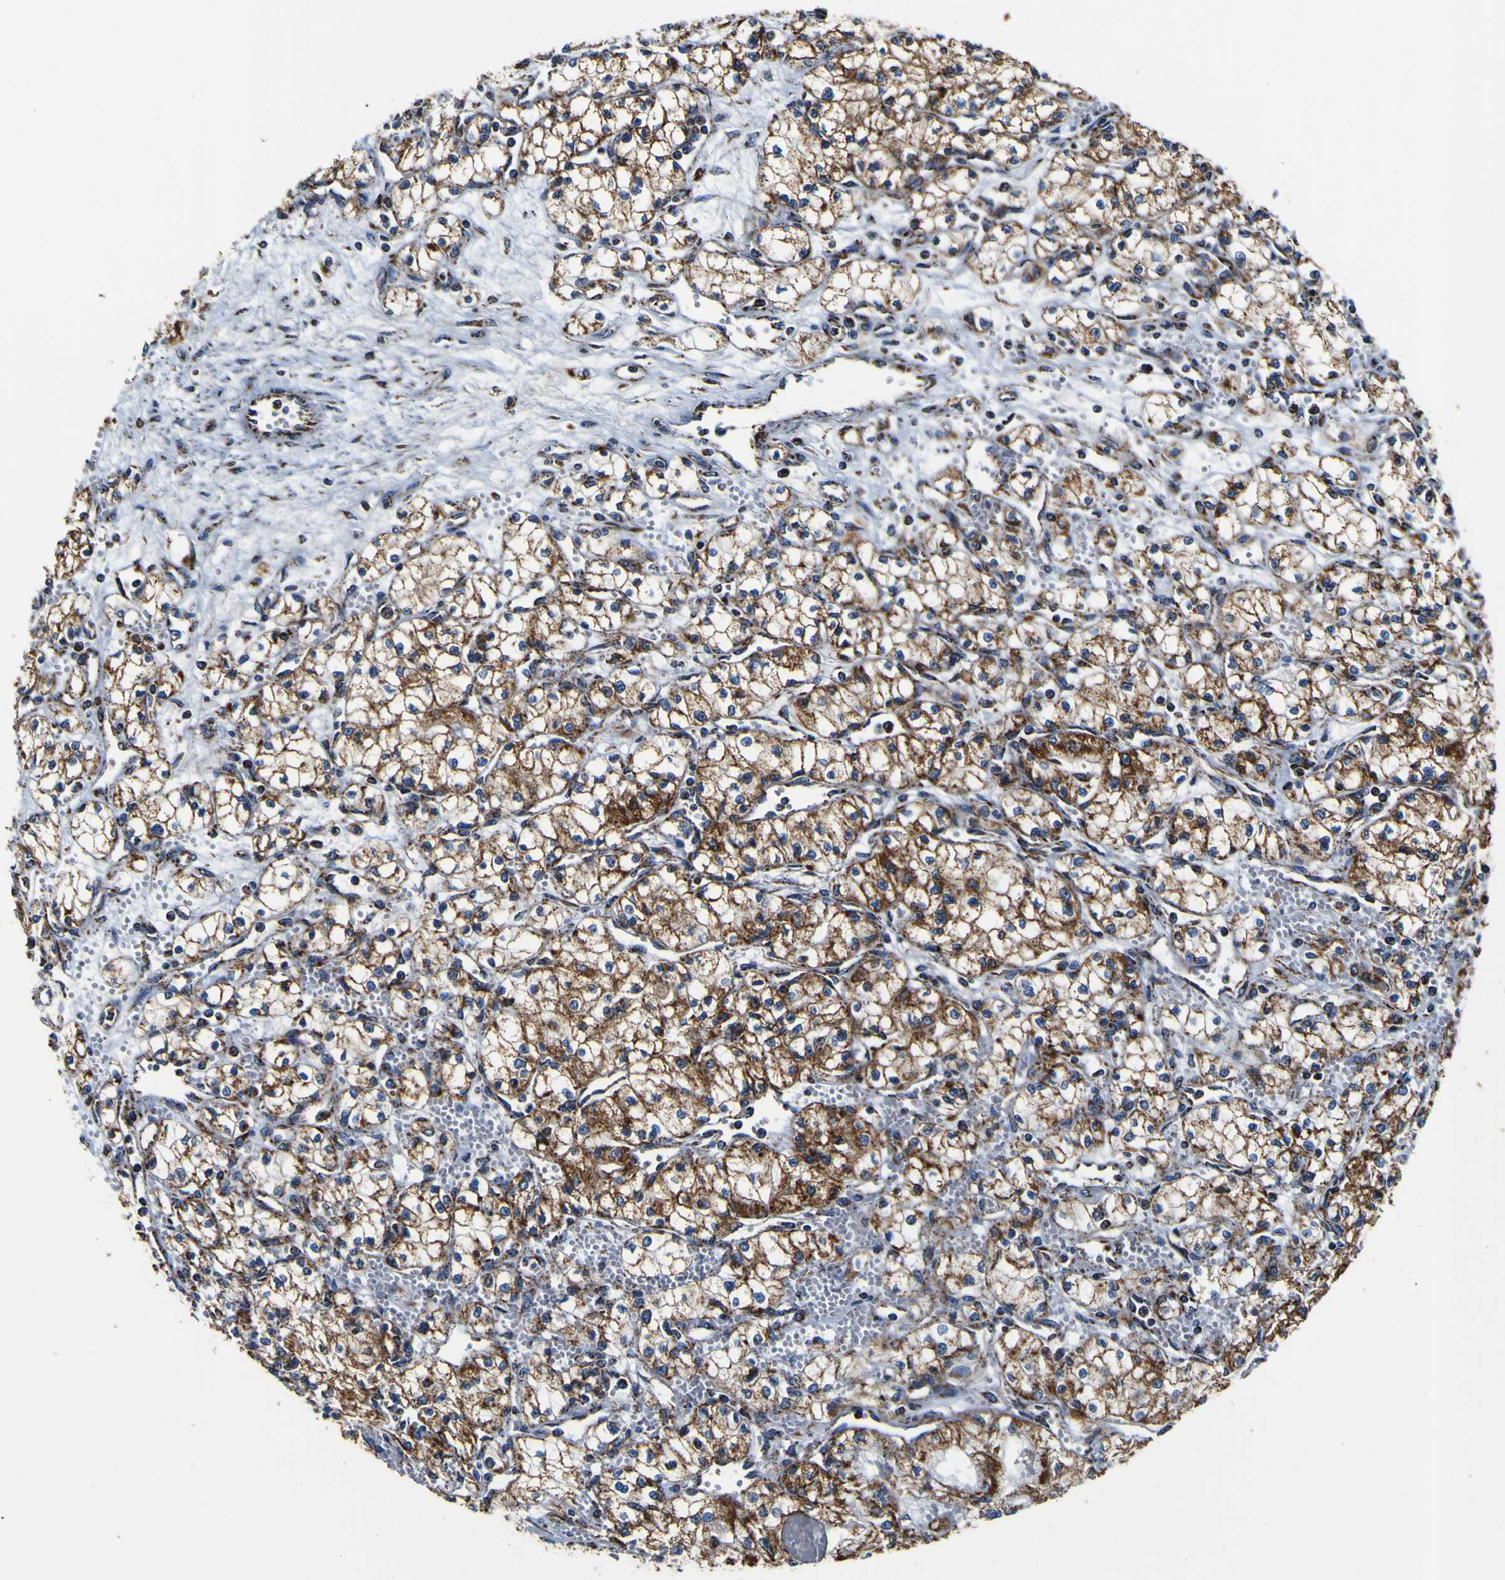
{"staining": {"intensity": "moderate", "quantity": ">75%", "location": "cytoplasmic/membranous"}, "tissue": "renal cancer", "cell_type": "Tumor cells", "image_type": "cancer", "snomed": [{"axis": "morphology", "description": "Normal tissue, NOS"}, {"axis": "morphology", "description": "Adenocarcinoma, NOS"}, {"axis": "topography", "description": "Kidney"}], "caption": "DAB immunohistochemical staining of human renal cancer displays moderate cytoplasmic/membranous protein positivity in approximately >75% of tumor cells. The protein is shown in brown color, while the nuclei are stained blue.", "gene": "PTRH2", "patient": {"sex": "male", "age": 59}}